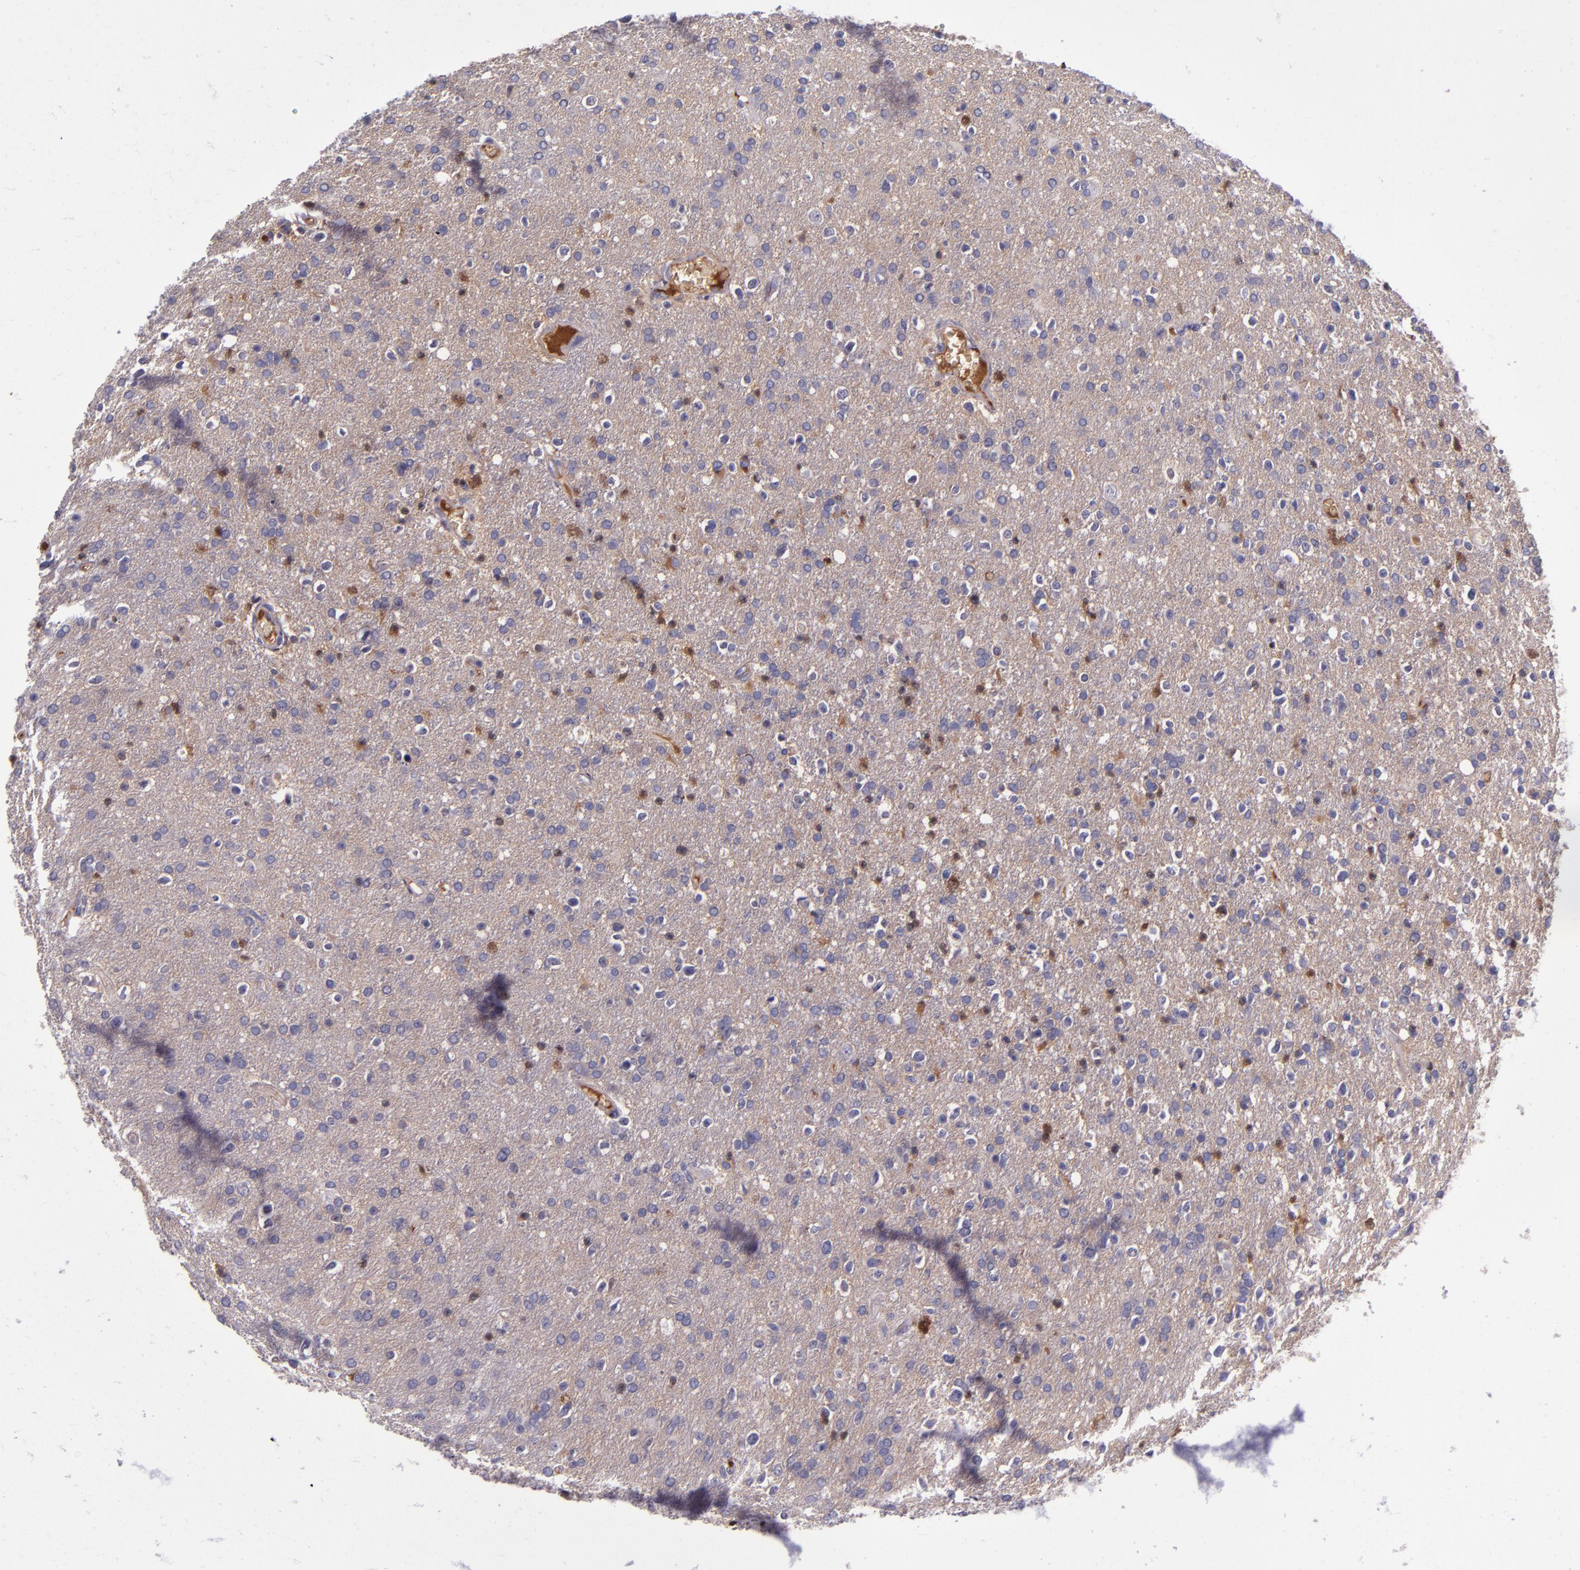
{"staining": {"intensity": "strong", "quantity": "<25%", "location": "cytoplasmic/membranous"}, "tissue": "glioma", "cell_type": "Tumor cells", "image_type": "cancer", "snomed": [{"axis": "morphology", "description": "Glioma, malignant, High grade"}, {"axis": "topography", "description": "Brain"}], "caption": "Immunohistochemistry (IHC) image of glioma stained for a protein (brown), which demonstrates medium levels of strong cytoplasmic/membranous staining in approximately <25% of tumor cells.", "gene": "CLEC3B", "patient": {"sex": "male", "age": 33}}